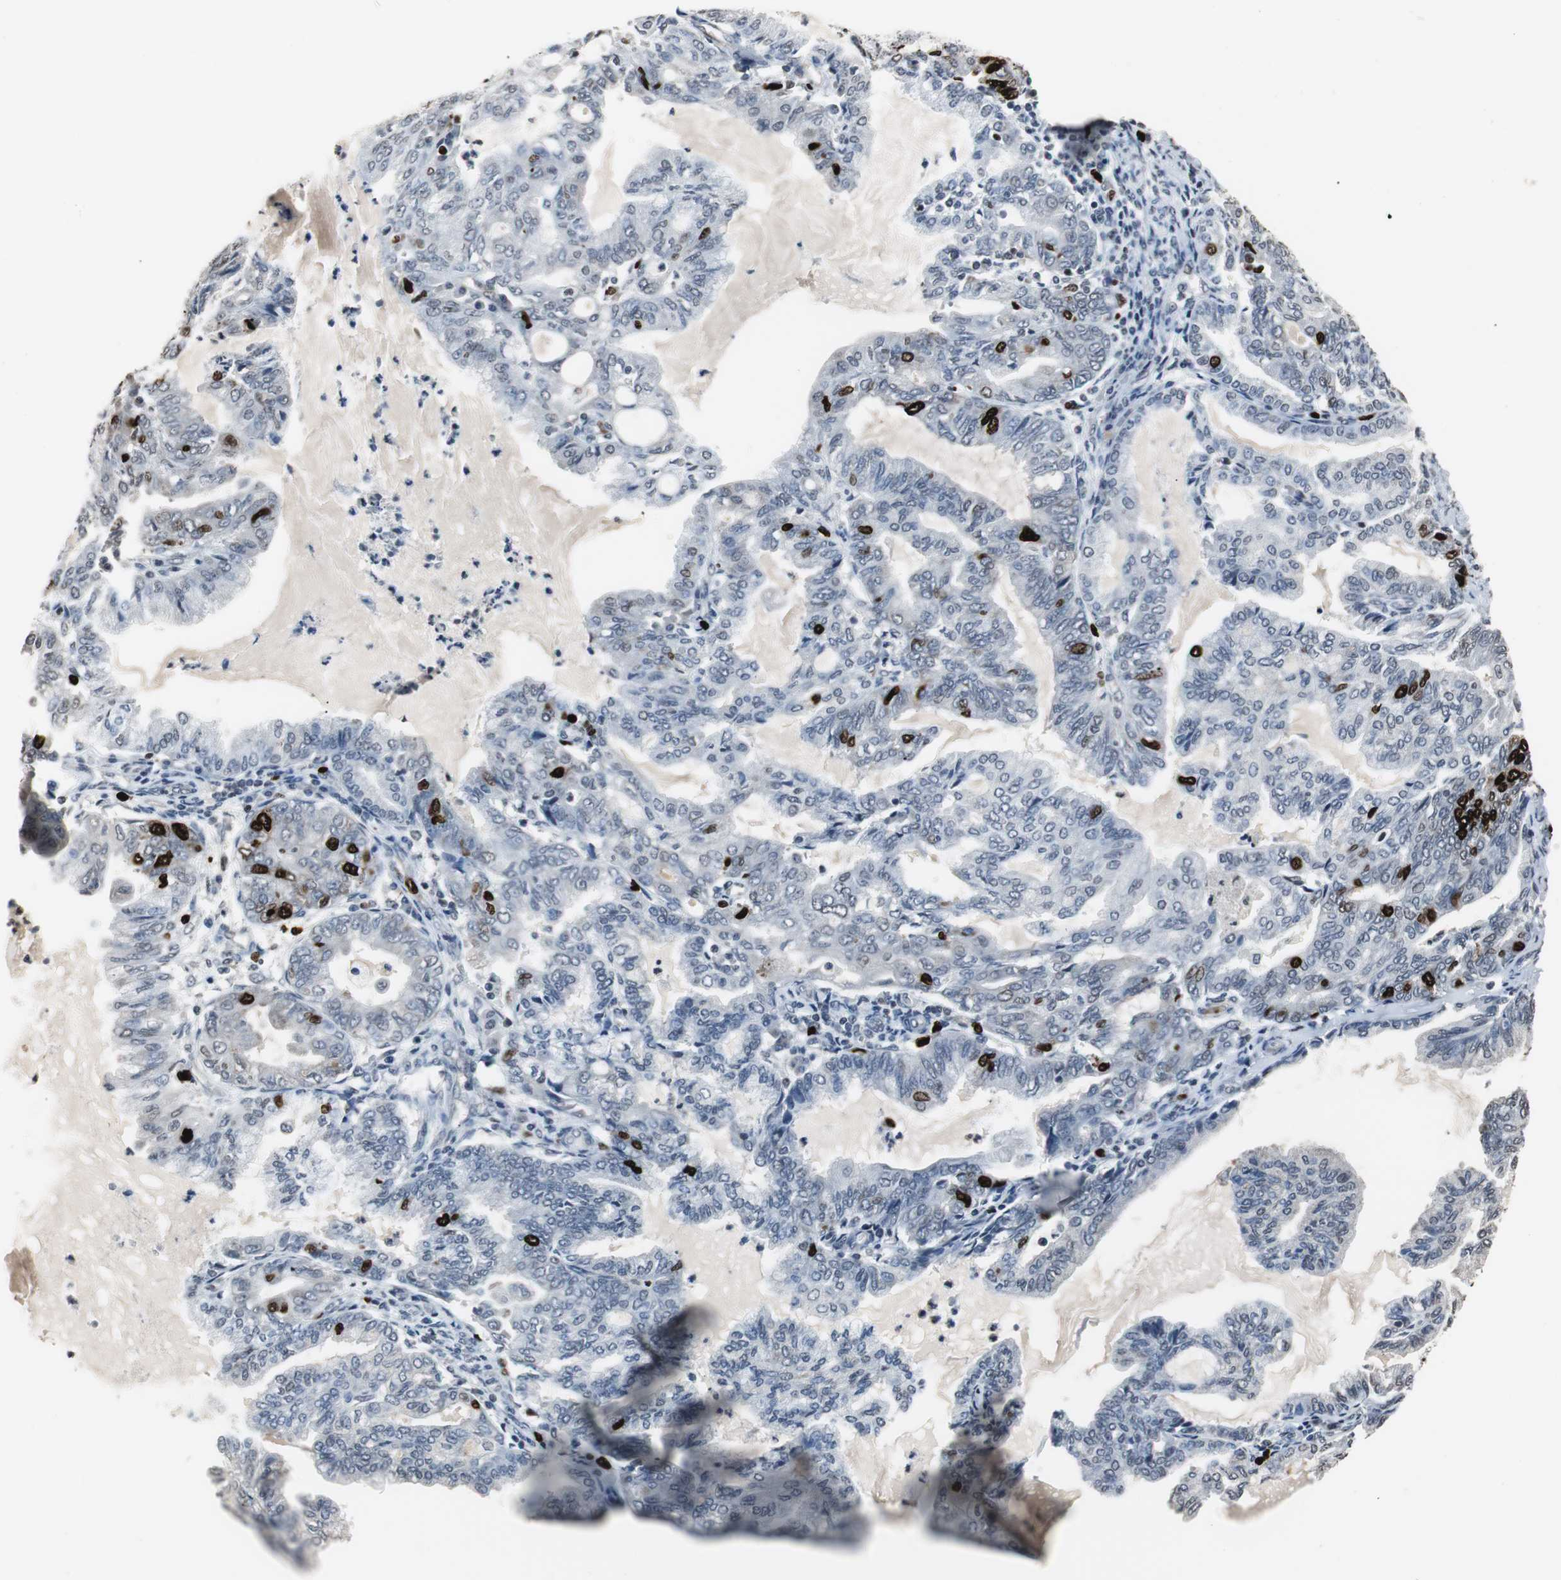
{"staining": {"intensity": "strong", "quantity": "<25%", "location": "nuclear"}, "tissue": "endometrial cancer", "cell_type": "Tumor cells", "image_type": "cancer", "snomed": [{"axis": "morphology", "description": "Adenocarcinoma, NOS"}, {"axis": "topography", "description": "Endometrium"}], "caption": "Immunohistochemistry staining of endometrial adenocarcinoma, which displays medium levels of strong nuclear staining in about <25% of tumor cells indicating strong nuclear protein positivity. The staining was performed using DAB (3,3'-diaminobenzidine) (brown) for protein detection and nuclei were counterstained in hematoxylin (blue).", "gene": "TOP2A", "patient": {"sex": "female", "age": 86}}